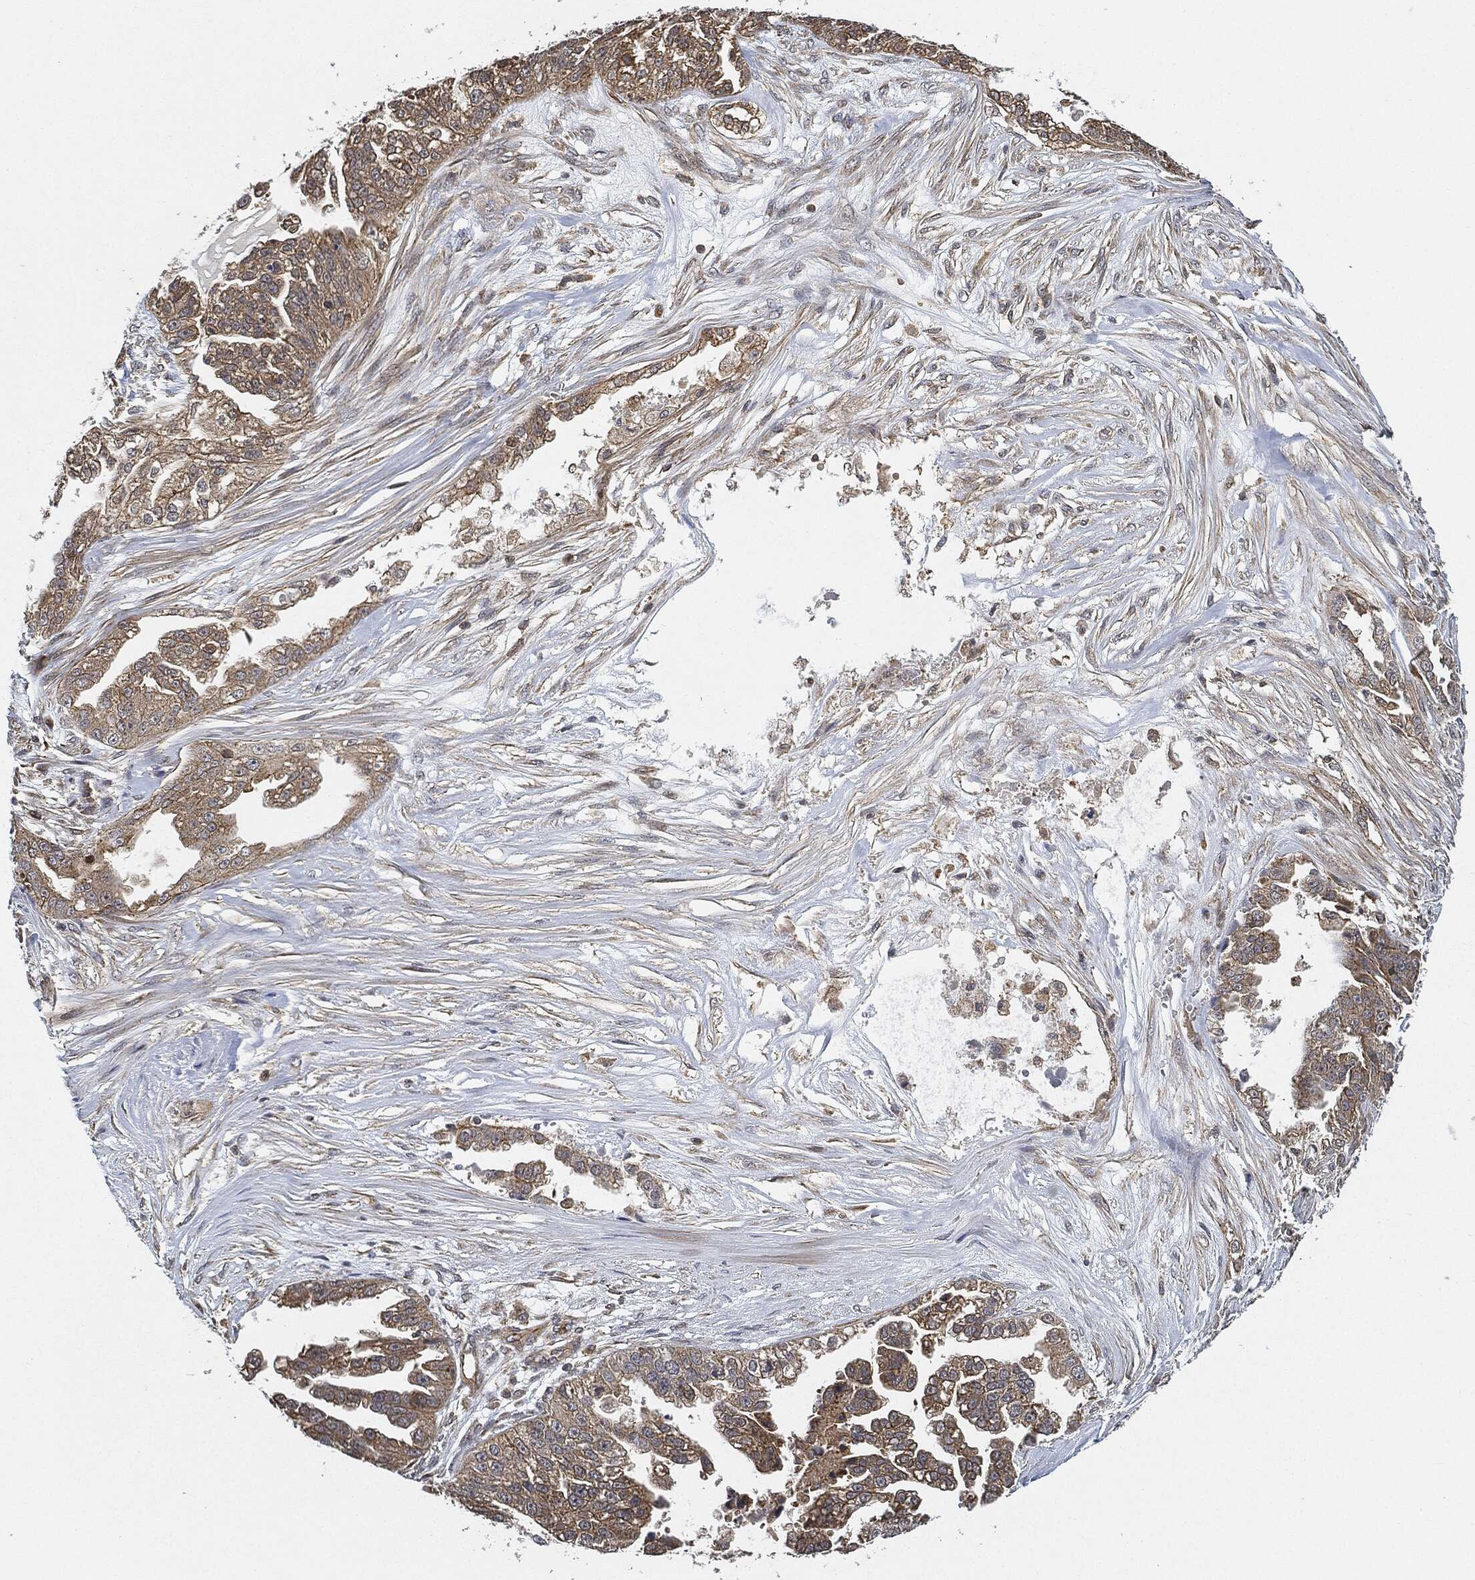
{"staining": {"intensity": "moderate", "quantity": "25%-75%", "location": "cytoplasmic/membranous"}, "tissue": "ovarian cancer", "cell_type": "Tumor cells", "image_type": "cancer", "snomed": [{"axis": "morphology", "description": "Cystadenocarcinoma, serous, NOS"}, {"axis": "topography", "description": "Ovary"}], "caption": "An IHC micrograph of tumor tissue is shown. Protein staining in brown highlights moderate cytoplasmic/membranous positivity in serous cystadenocarcinoma (ovarian) within tumor cells.", "gene": "MAP3K3", "patient": {"sex": "female", "age": 58}}